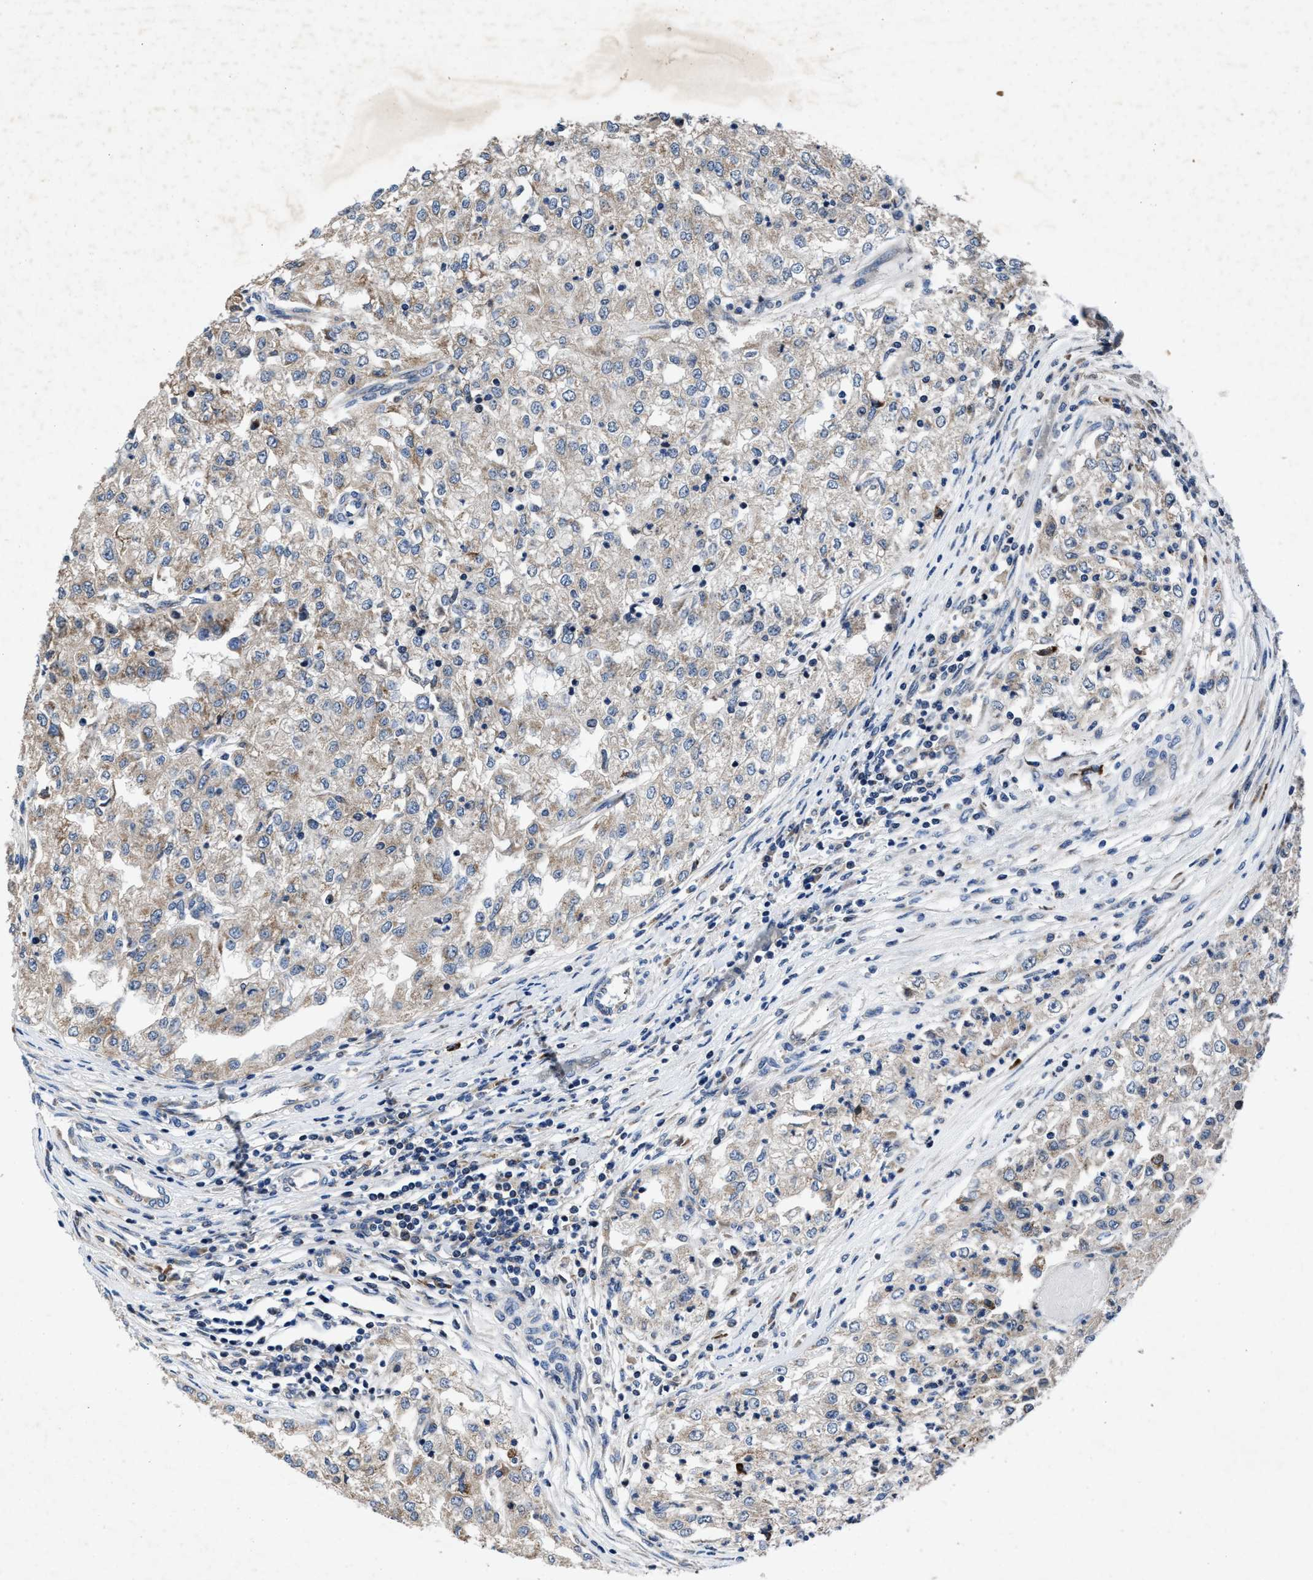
{"staining": {"intensity": "moderate", "quantity": "<25%", "location": "cytoplasmic/membranous"}, "tissue": "renal cancer", "cell_type": "Tumor cells", "image_type": "cancer", "snomed": [{"axis": "morphology", "description": "Adenocarcinoma, NOS"}, {"axis": "topography", "description": "Kidney"}], "caption": "A micrograph showing moderate cytoplasmic/membranous expression in approximately <25% of tumor cells in renal cancer, as visualized by brown immunohistochemical staining.", "gene": "TMEM53", "patient": {"sex": "female", "age": 54}}